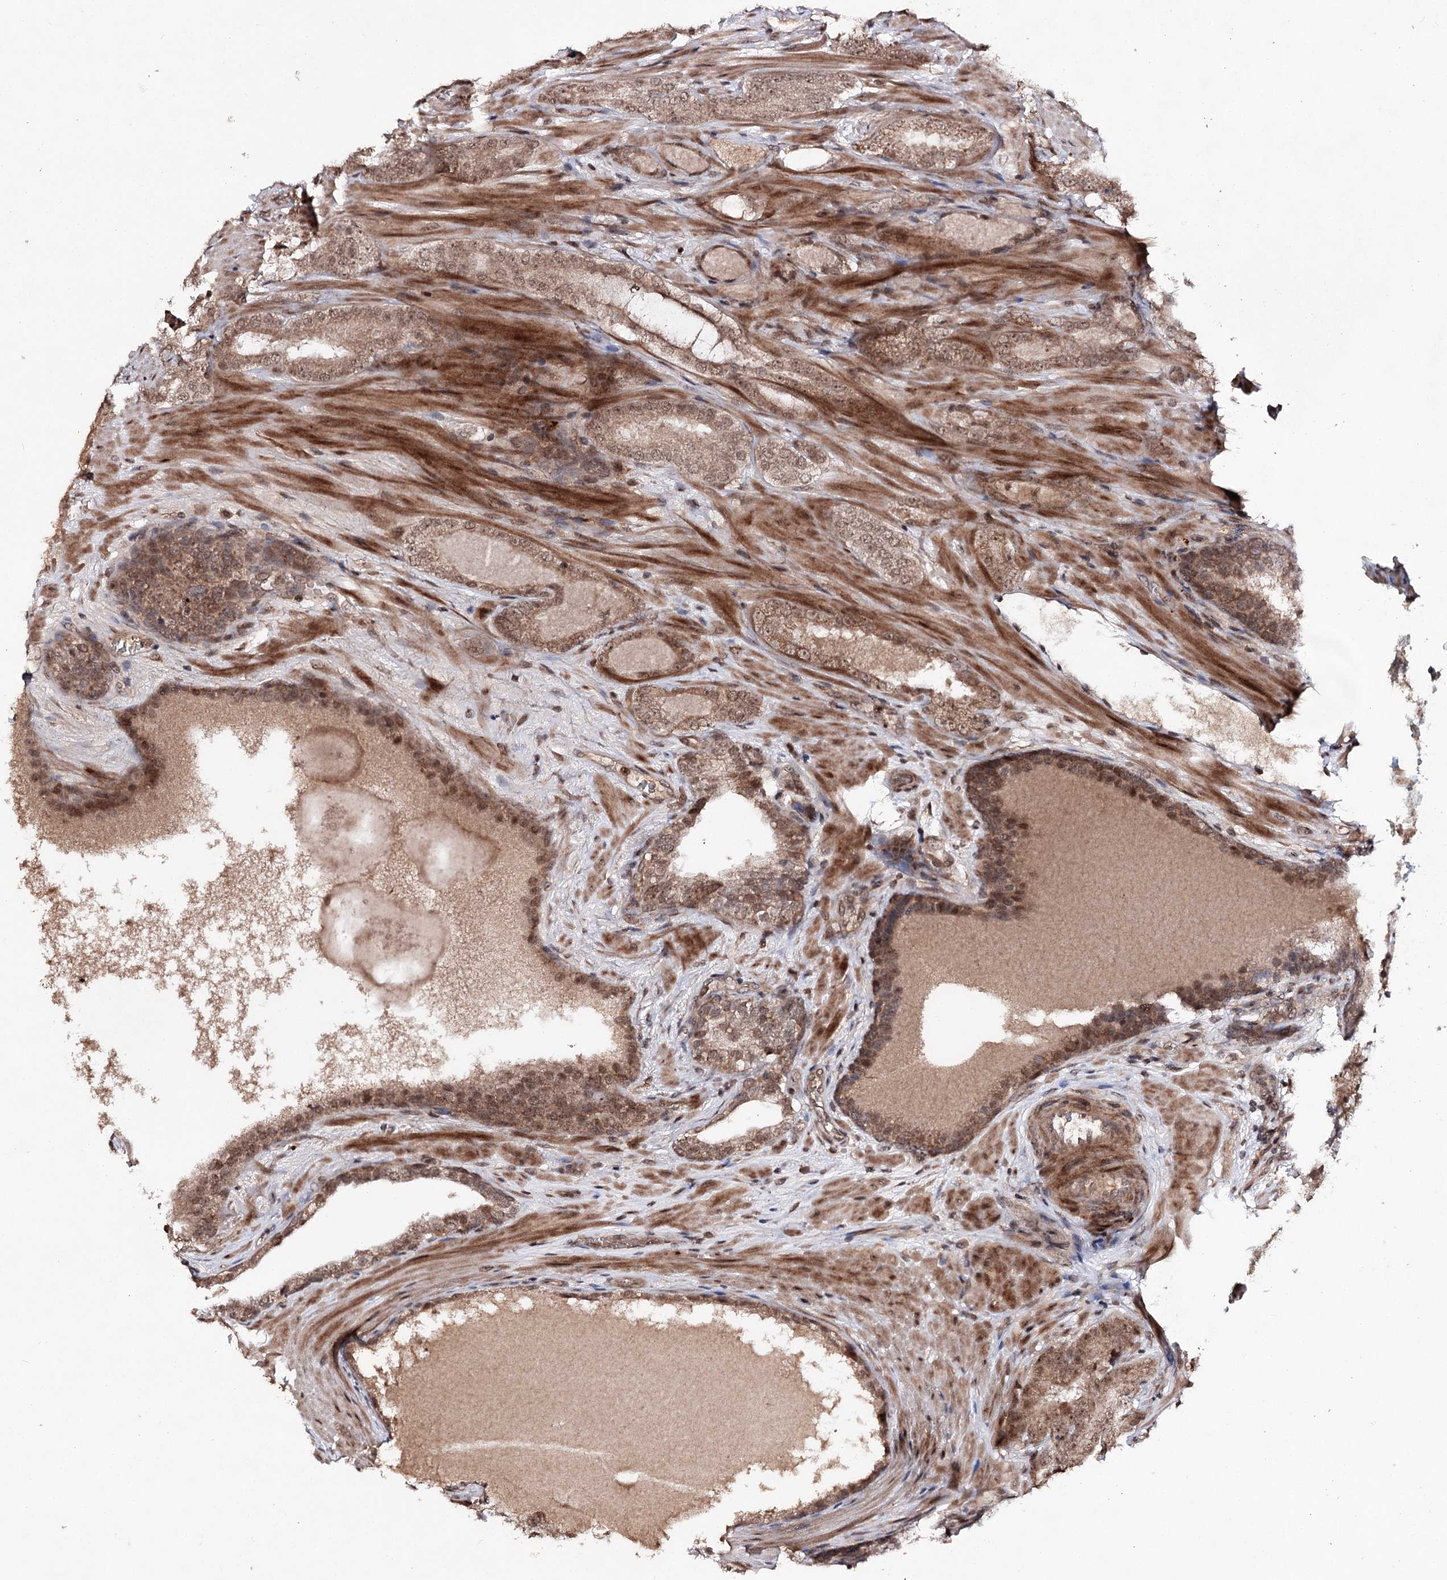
{"staining": {"intensity": "moderate", "quantity": ">75%", "location": "cytoplasmic/membranous,nuclear"}, "tissue": "prostate cancer", "cell_type": "Tumor cells", "image_type": "cancer", "snomed": [{"axis": "morphology", "description": "Adenocarcinoma, High grade"}, {"axis": "topography", "description": "Prostate"}], "caption": "A brown stain highlights moderate cytoplasmic/membranous and nuclear positivity of a protein in prostate cancer (adenocarcinoma (high-grade)) tumor cells.", "gene": "FAM53B", "patient": {"sex": "male", "age": 60}}